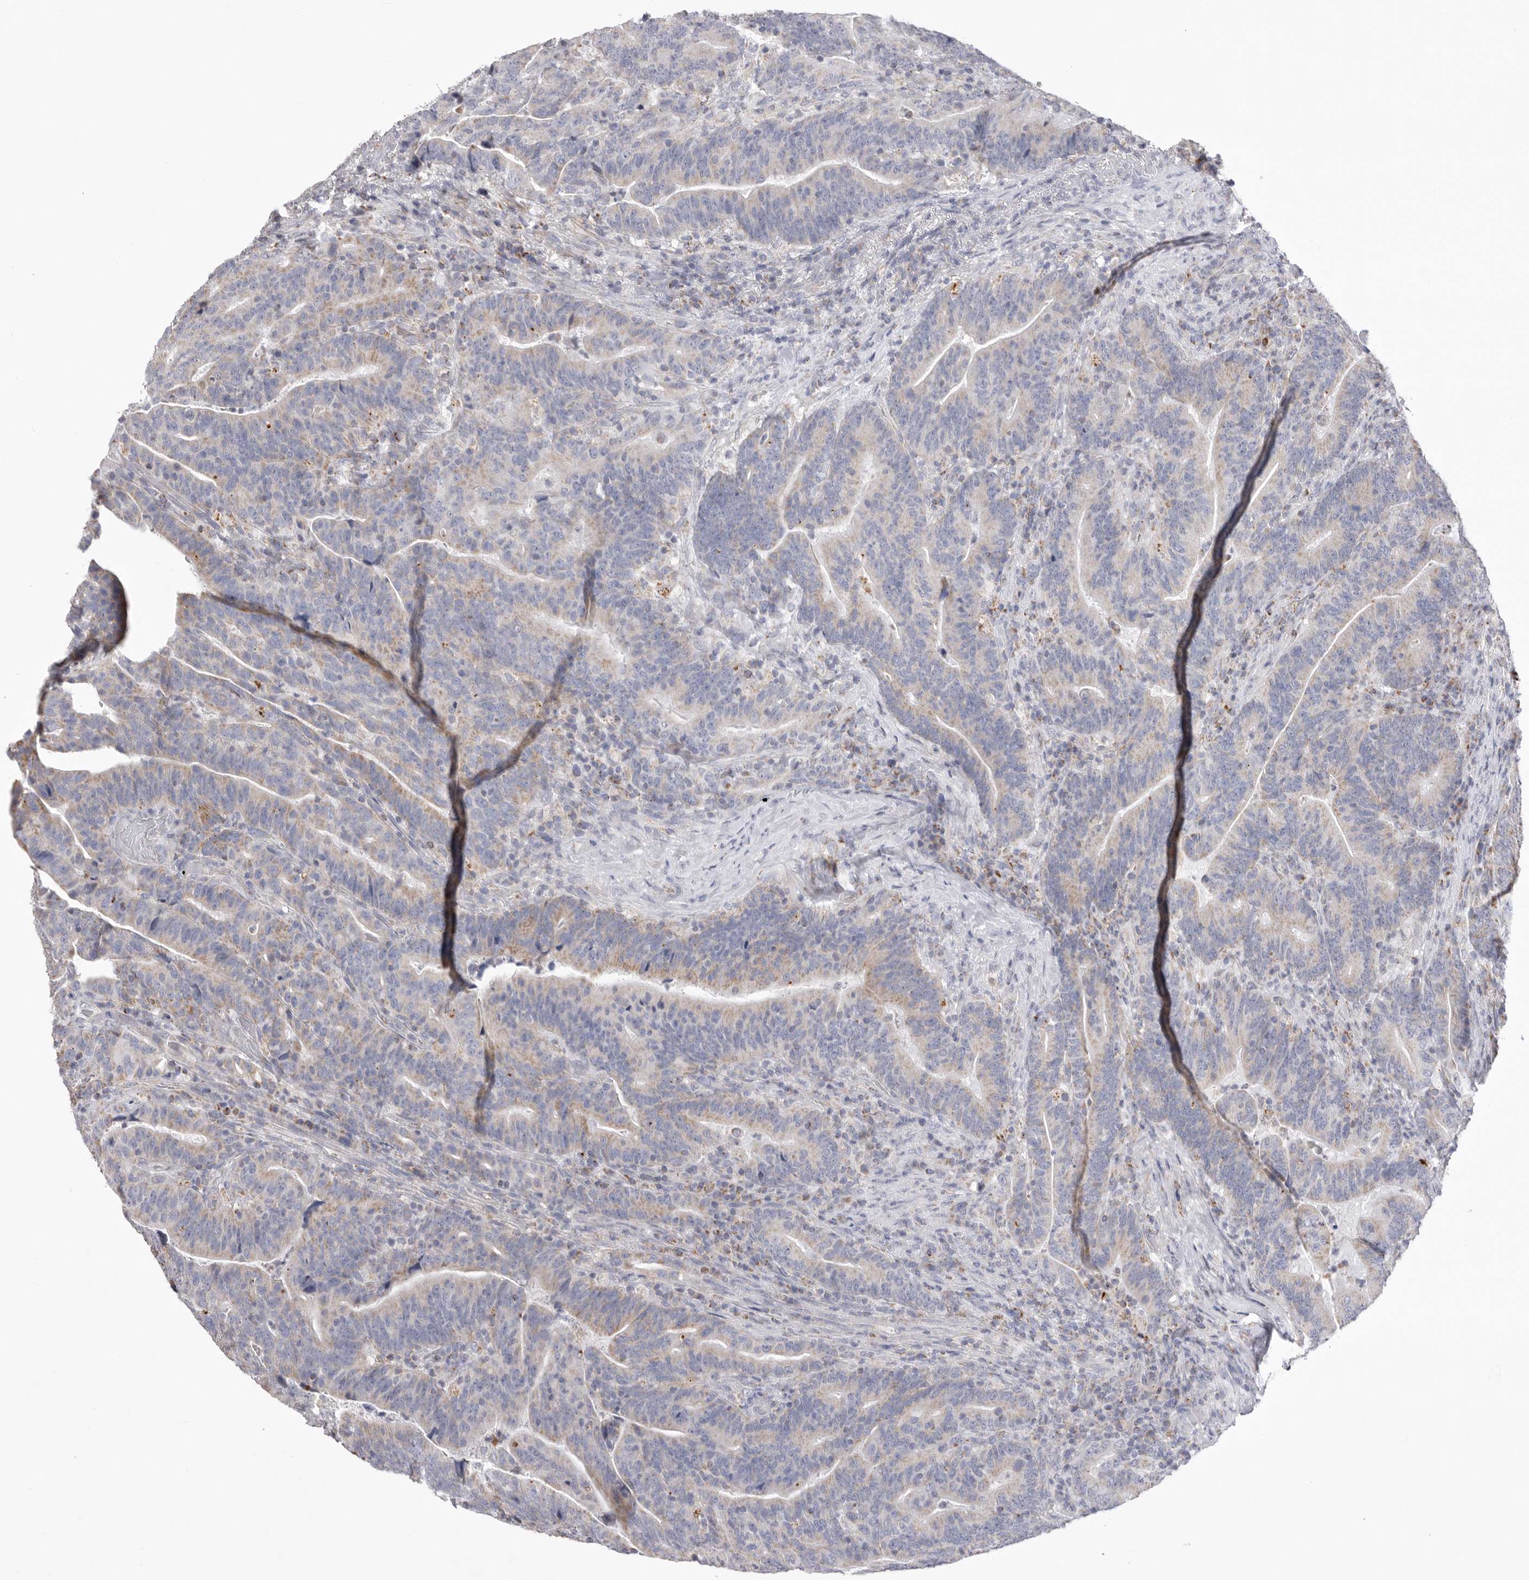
{"staining": {"intensity": "weak", "quantity": "<25%", "location": "cytoplasmic/membranous"}, "tissue": "colorectal cancer", "cell_type": "Tumor cells", "image_type": "cancer", "snomed": [{"axis": "morphology", "description": "Adenocarcinoma, NOS"}, {"axis": "topography", "description": "Colon"}], "caption": "A micrograph of human colorectal cancer (adenocarcinoma) is negative for staining in tumor cells.", "gene": "VDAC3", "patient": {"sex": "female", "age": 66}}